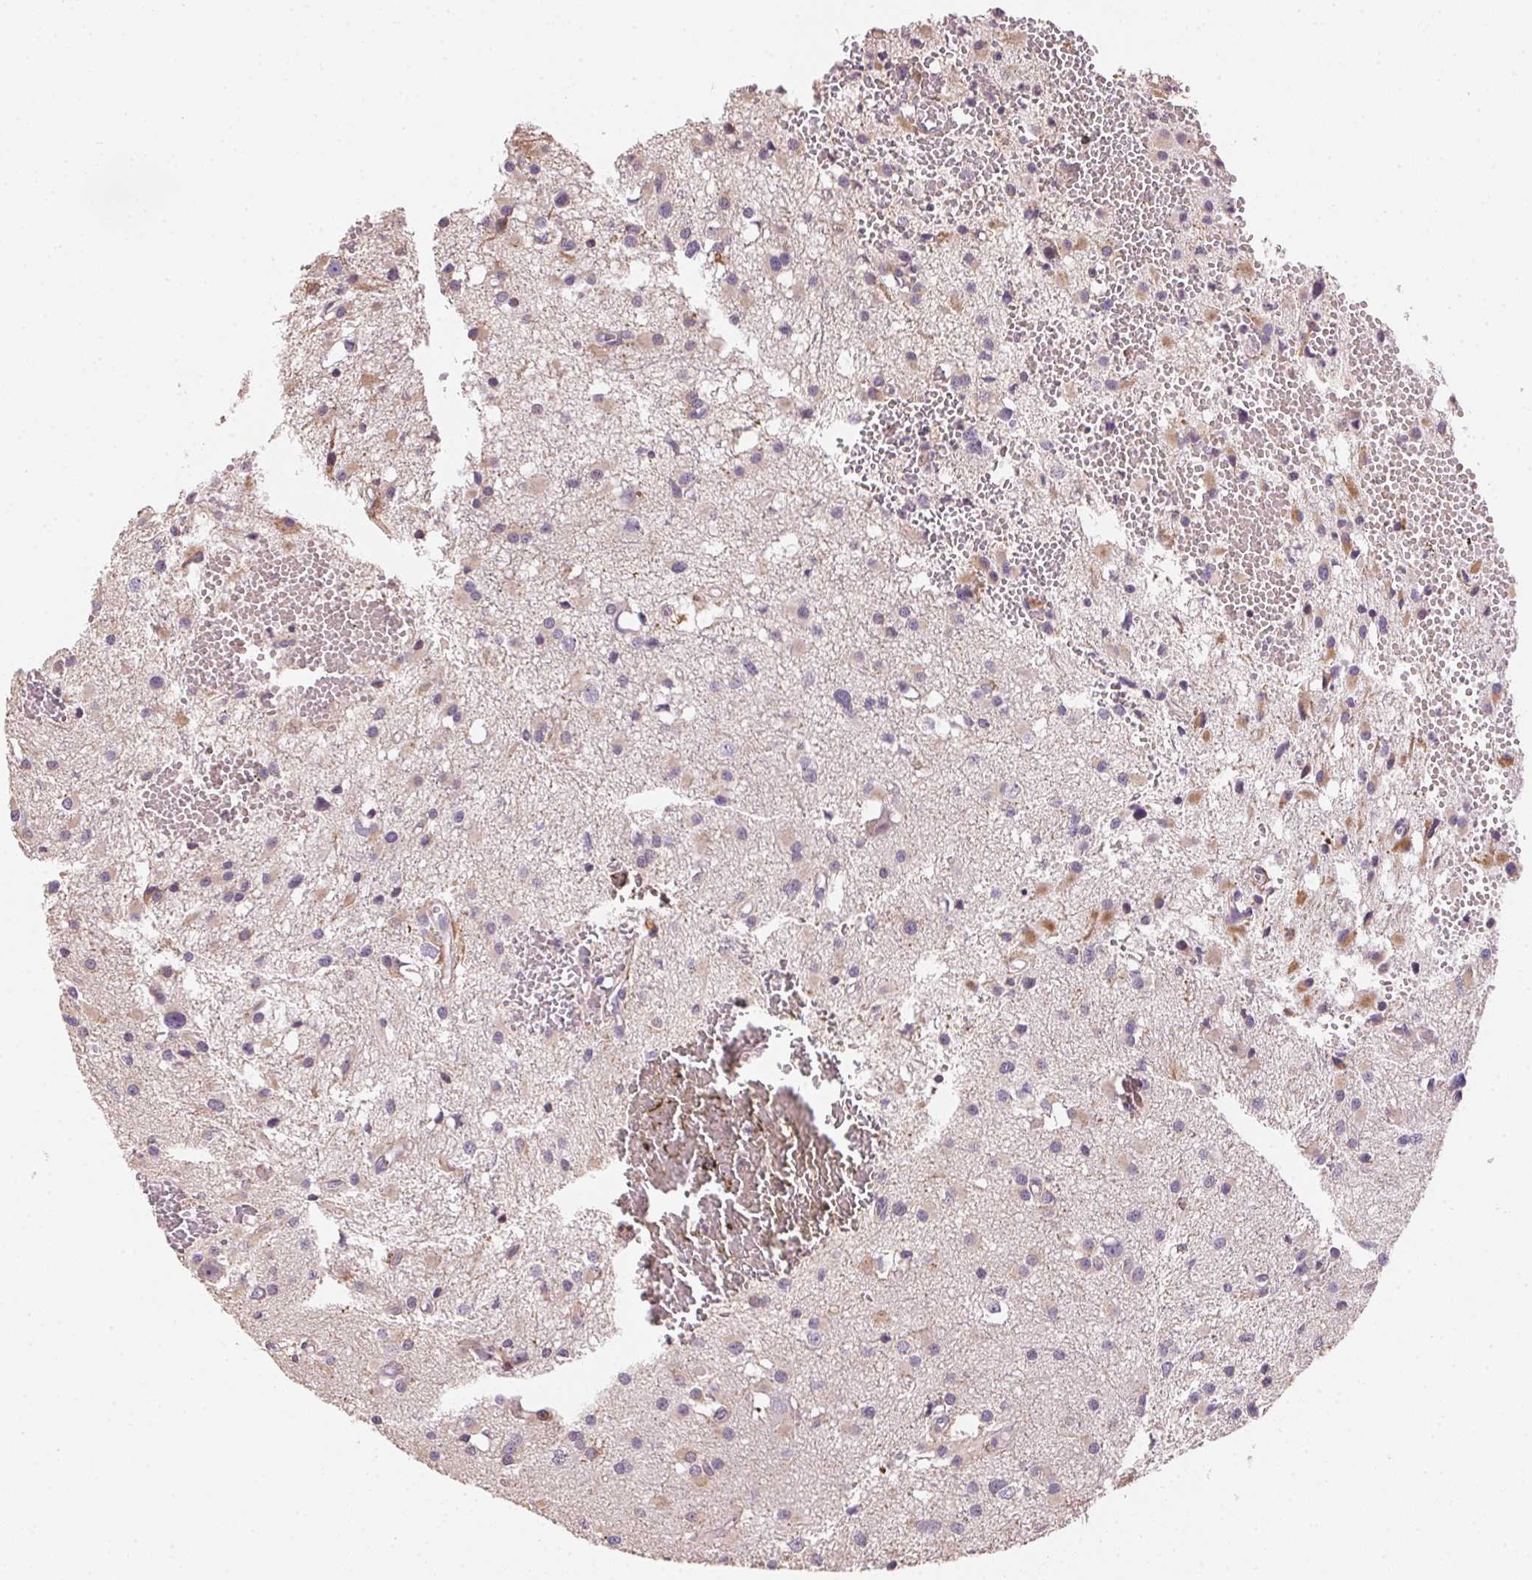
{"staining": {"intensity": "moderate", "quantity": "<25%", "location": "cytoplasmic/membranous"}, "tissue": "glioma", "cell_type": "Tumor cells", "image_type": "cancer", "snomed": [{"axis": "morphology", "description": "Glioma, malignant, High grade"}, {"axis": "topography", "description": "Brain"}], "caption": "Protein analysis of malignant high-grade glioma tissue exhibits moderate cytoplasmic/membranous positivity in approximately <25% of tumor cells.", "gene": "ALDH8A1", "patient": {"sex": "male", "age": 54}}